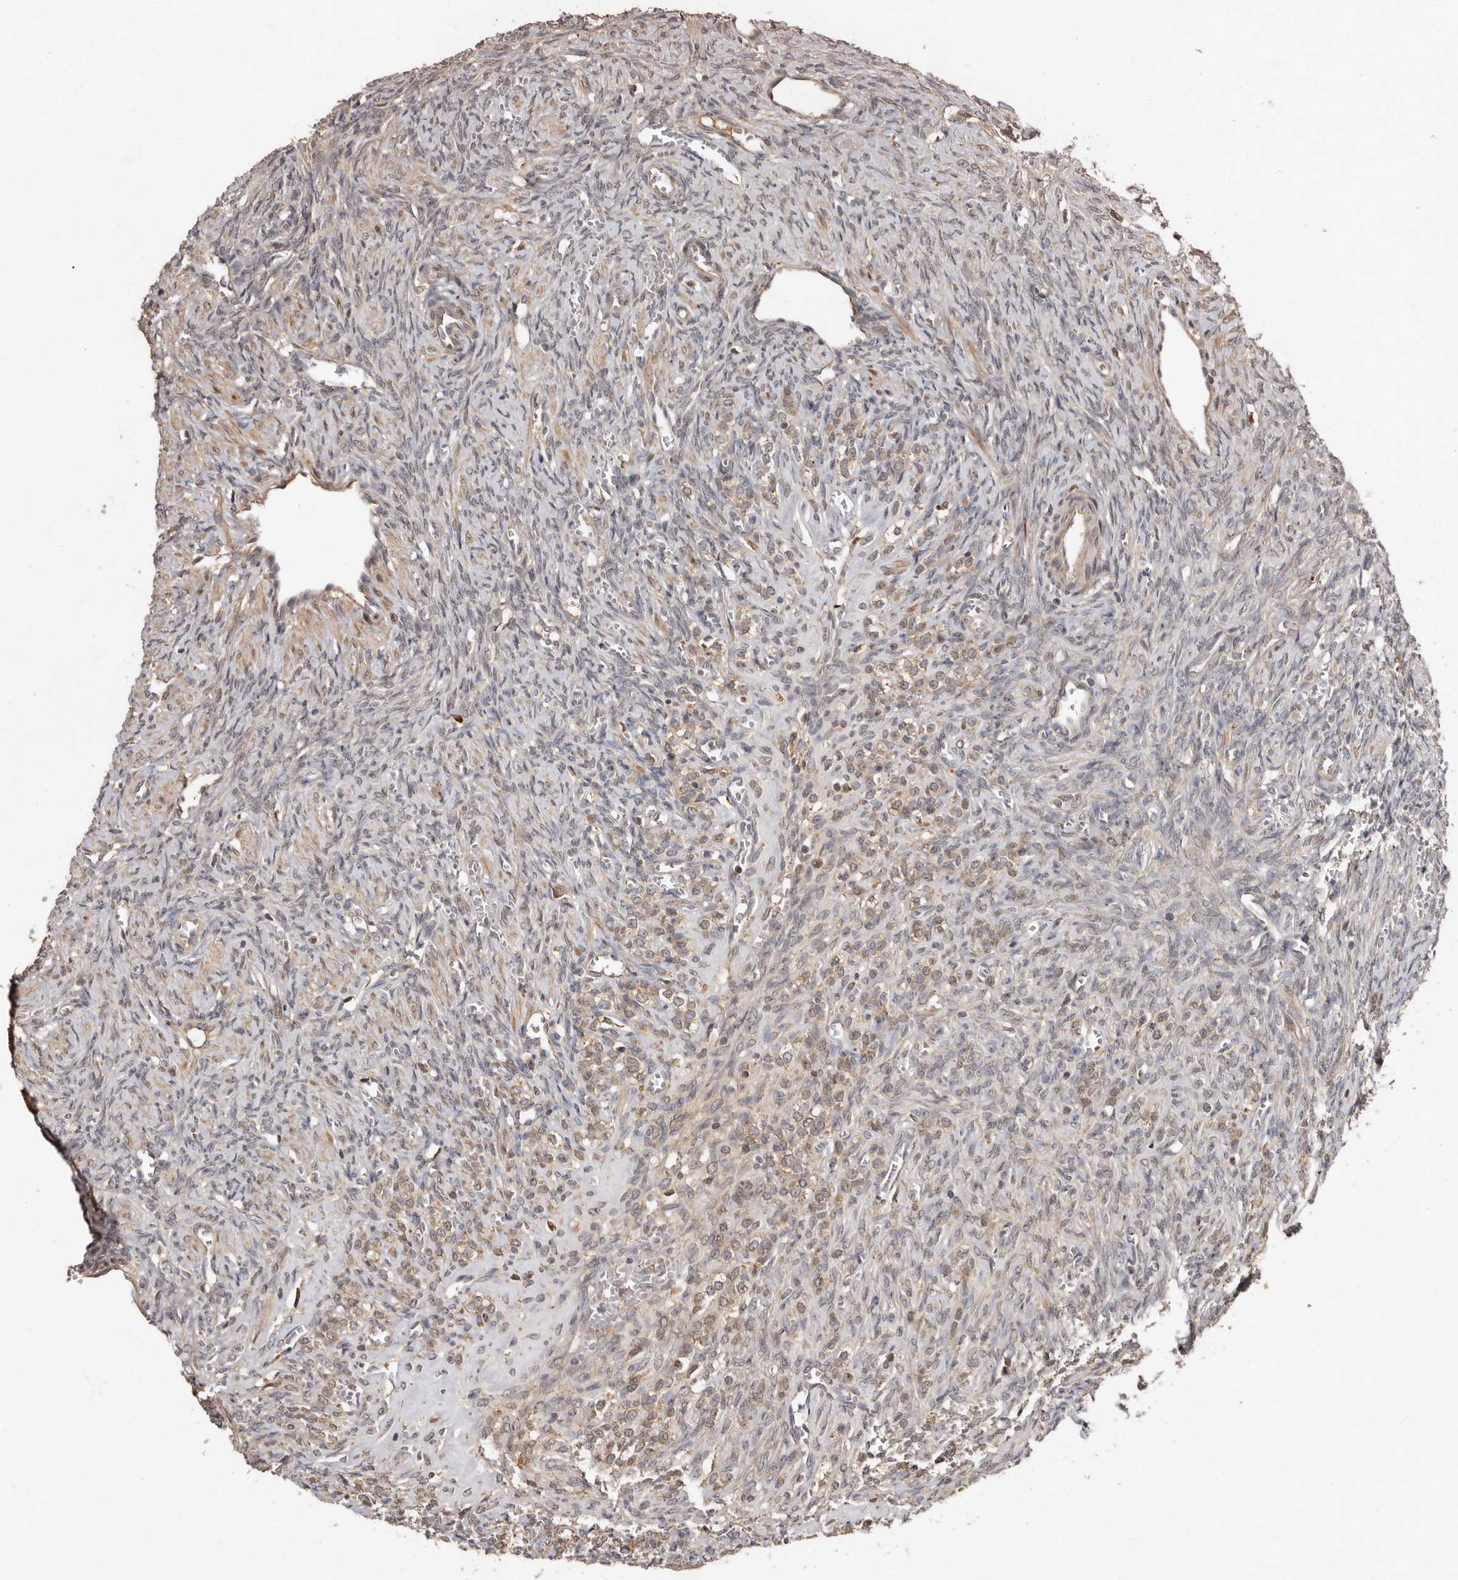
{"staining": {"intensity": "weak", "quantity": "25%-75%", "location": "cytoplasmic/membranous"}, "tissue": "ovary", "cell_type": "Ovarian stroma cells", "image_type": "normal", "snomed": [{"axis": "morphology", "description": "Normal tissue, NOS"}, {"axis": "topography", "description": "Ovary"}], "caption": "The photomicrograph exhibits a brown stain indicating the presence of a protein in the cytoplasmic/membranous of ovarian stroma cells in ovary.", "gene": "KIF26B", "patient": {"sex": "female", "age": 41}}